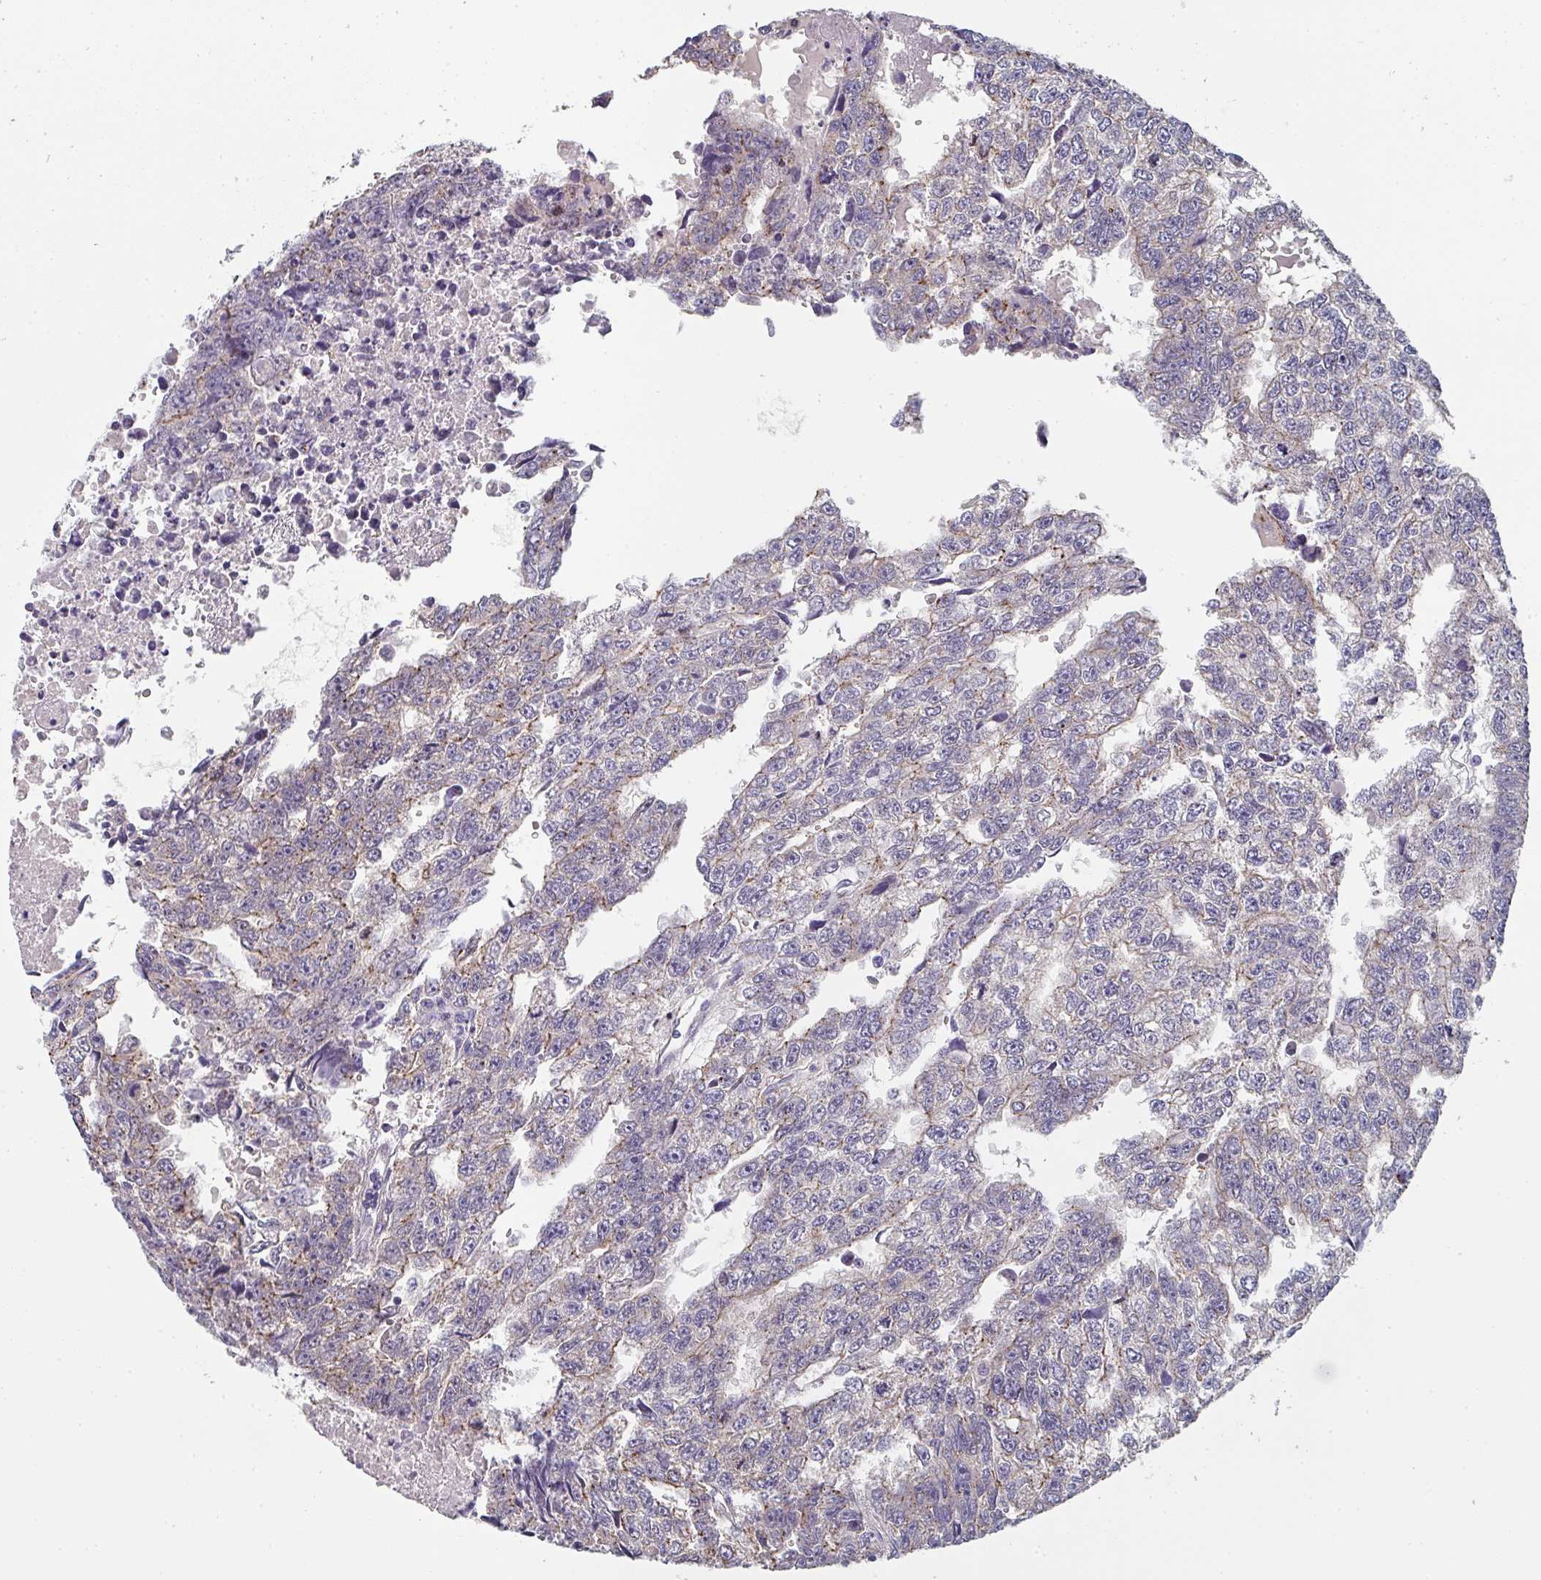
{"staining": {"intensity": "weak", "quantity": "25%-75%", "location": "cytoplasmic/membranous"}, "tissue": "testis cancer", "cell_type": "Tumor cells", "image_type": "cancer", "snomed": [{"axis": "morphology", "description": "Carcinoma, Embryonal, NOS"}, {"axis": "topography", "description": "Testis"}], "caption": "Human embryonal carcinoma (testis) stained with a protein marker demonstrates weak staining in tumor cells.", "gene": "CHMP5", "patient": {"sex": "male", "age": 20}}